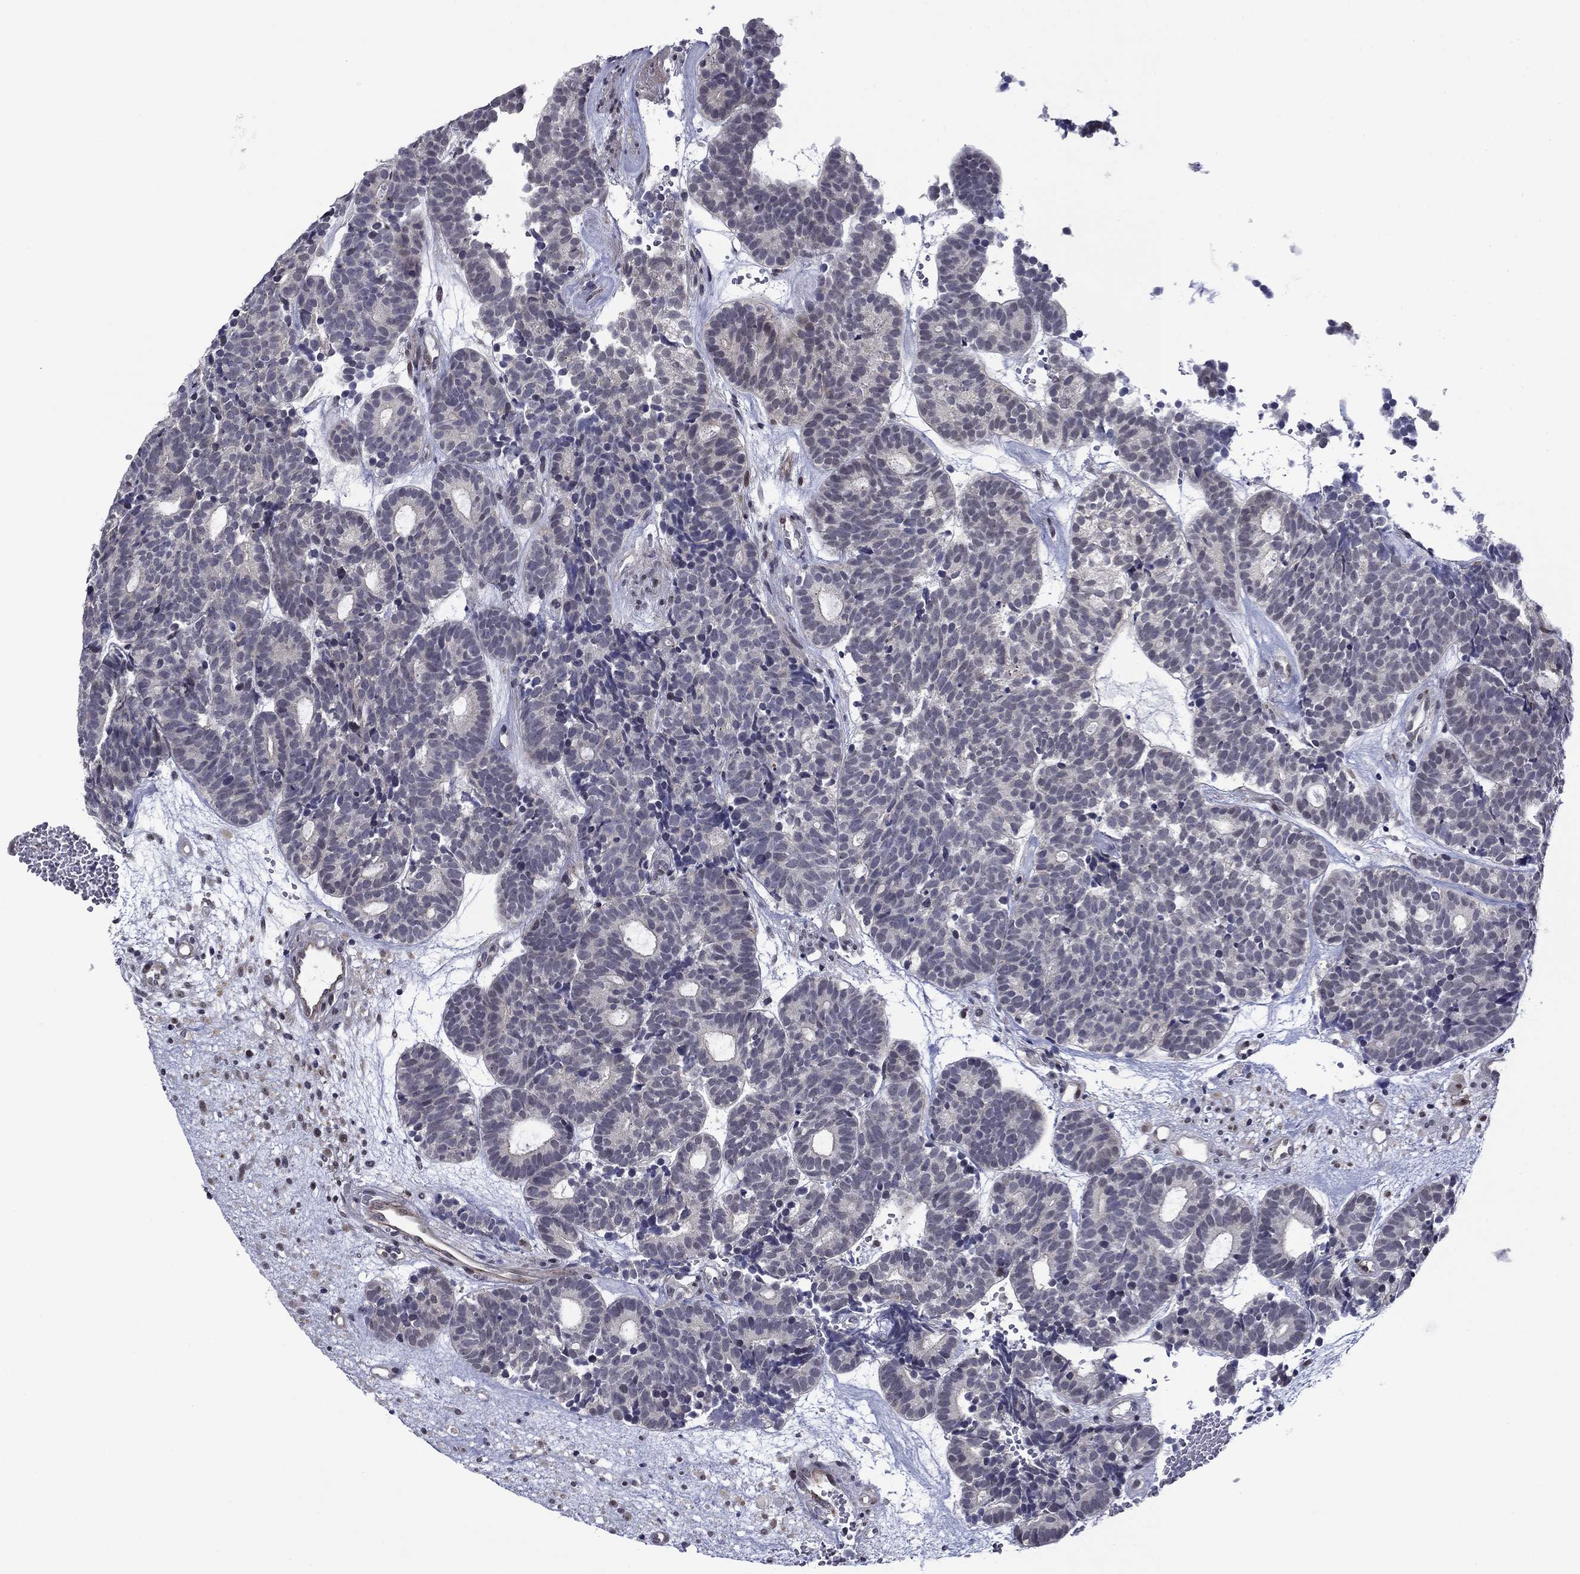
{"staining": {"intensity": "negative", "quantity": "none", "location": "none"}, "tissue": "head and neck cancer", "cell_type": "Tumor cells", "image_type": "cancer", "snomed": [{"axis": "morphology", "description": "Adenocarcinoma, NOS"}, {"axis": "topography", "description": "Head-Neck"}], "caption": "Protein analysis of head and neck cancer exhibits no significant staining in tumor cells. (Immunohistochemistry (ihc), brightfield microscopy, high magnification).", "gene": "B3GAT1", "patient": {"sex": "female", "age": 81}}